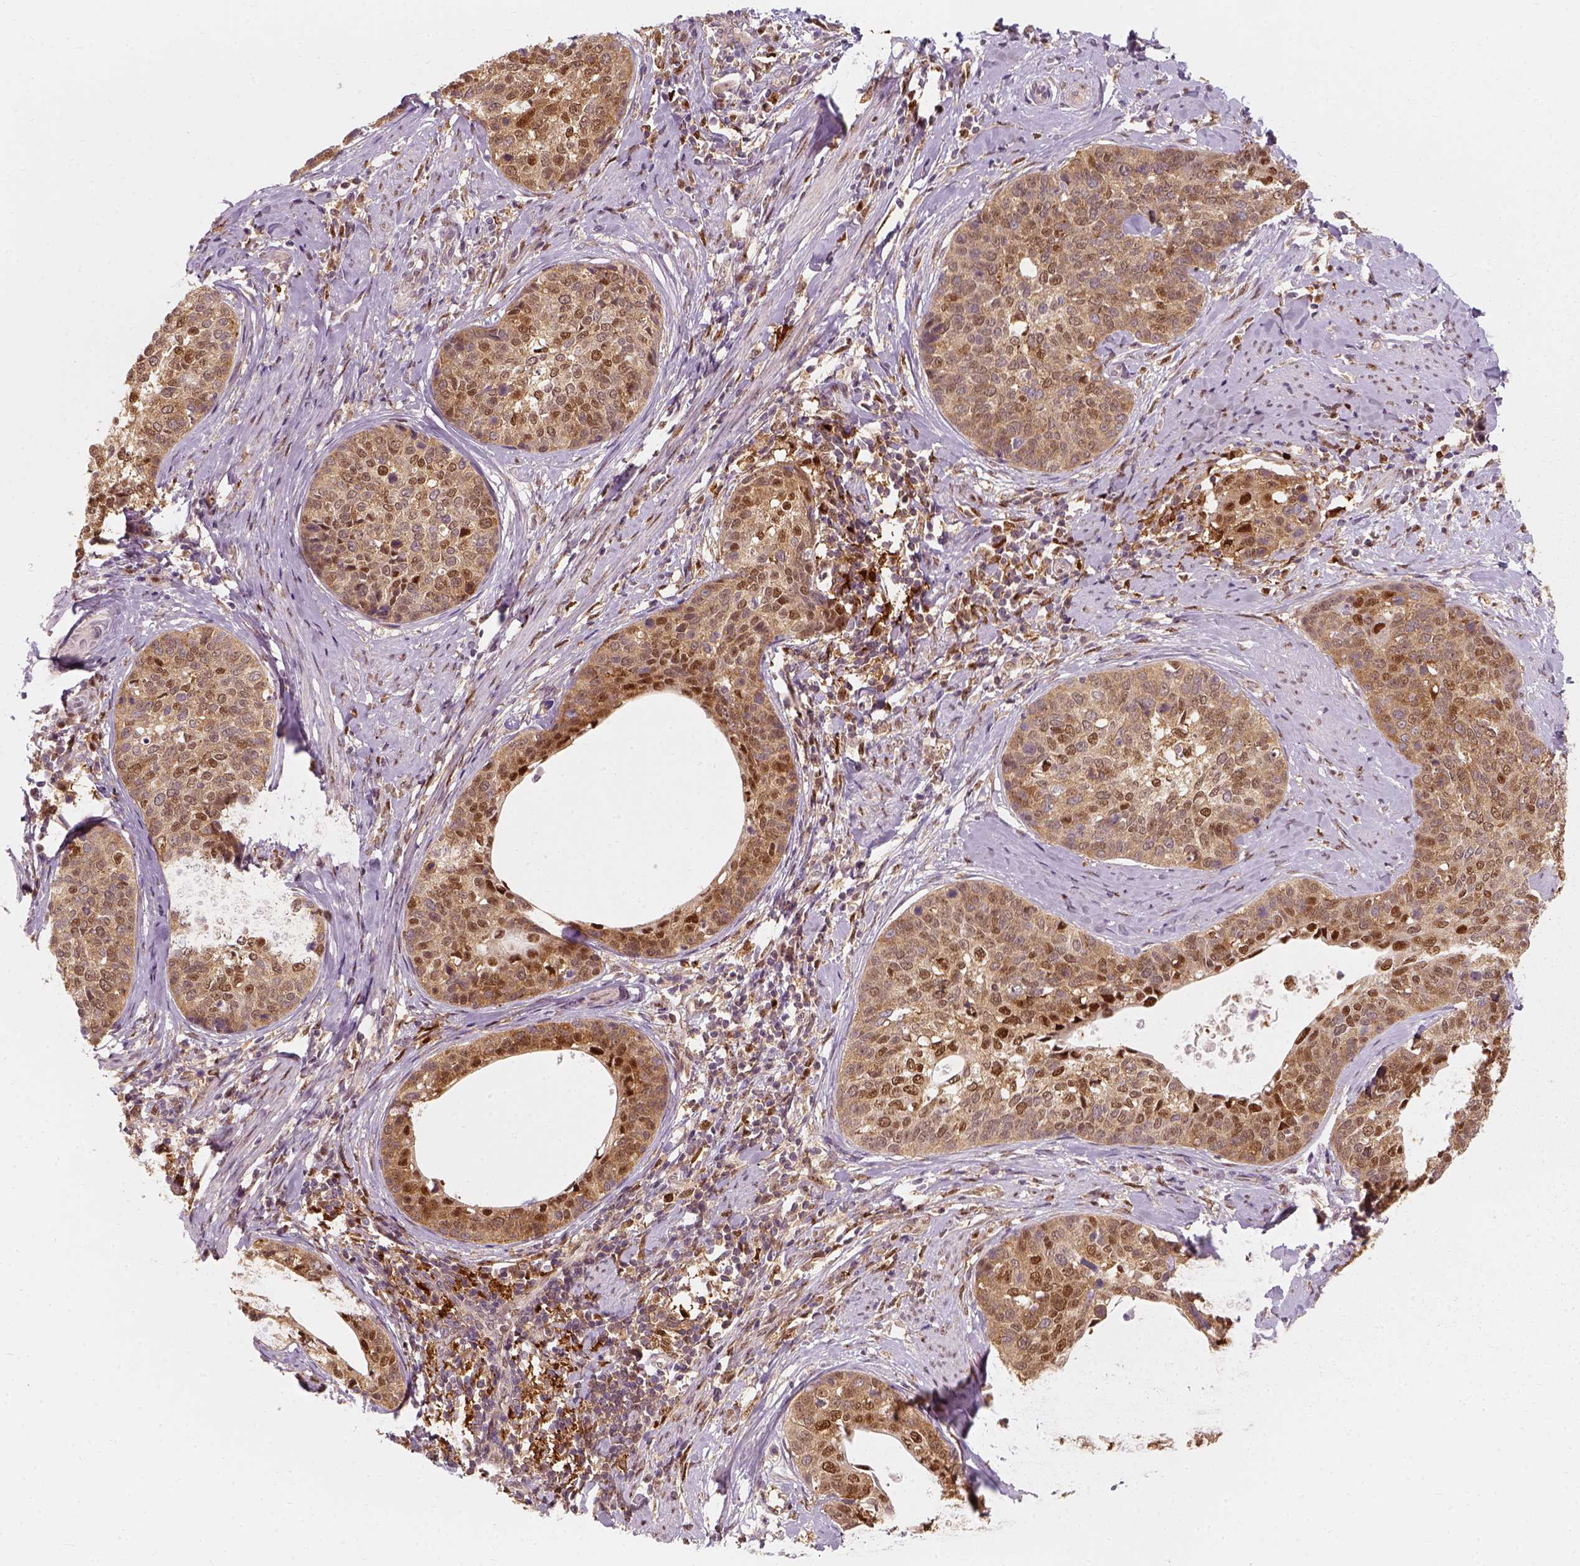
{"staining": {"intensity": "moderate", "quantity": "25%-75%", "location": "cytoplasmic/membranous,nuclear"}, "tissue": "cervical cancer", "cell_type": "Tumor cells", "image_type": "cancer", "snomed": [{"axis": "morphology", "description": "Squamous cell carcinoma, NOS"}, {"axis": "topography", "description": "Cervix"}], "caption": "Human cervical squamous cell carcinoma stained with a brown dye demonstrates moderate cytoplasmic/membranous and nuclear positive expression in approximately 25%-75% of tumor cells.", "gene": "SQSTM1", "patient": {"sex": "female", "age": 69}}